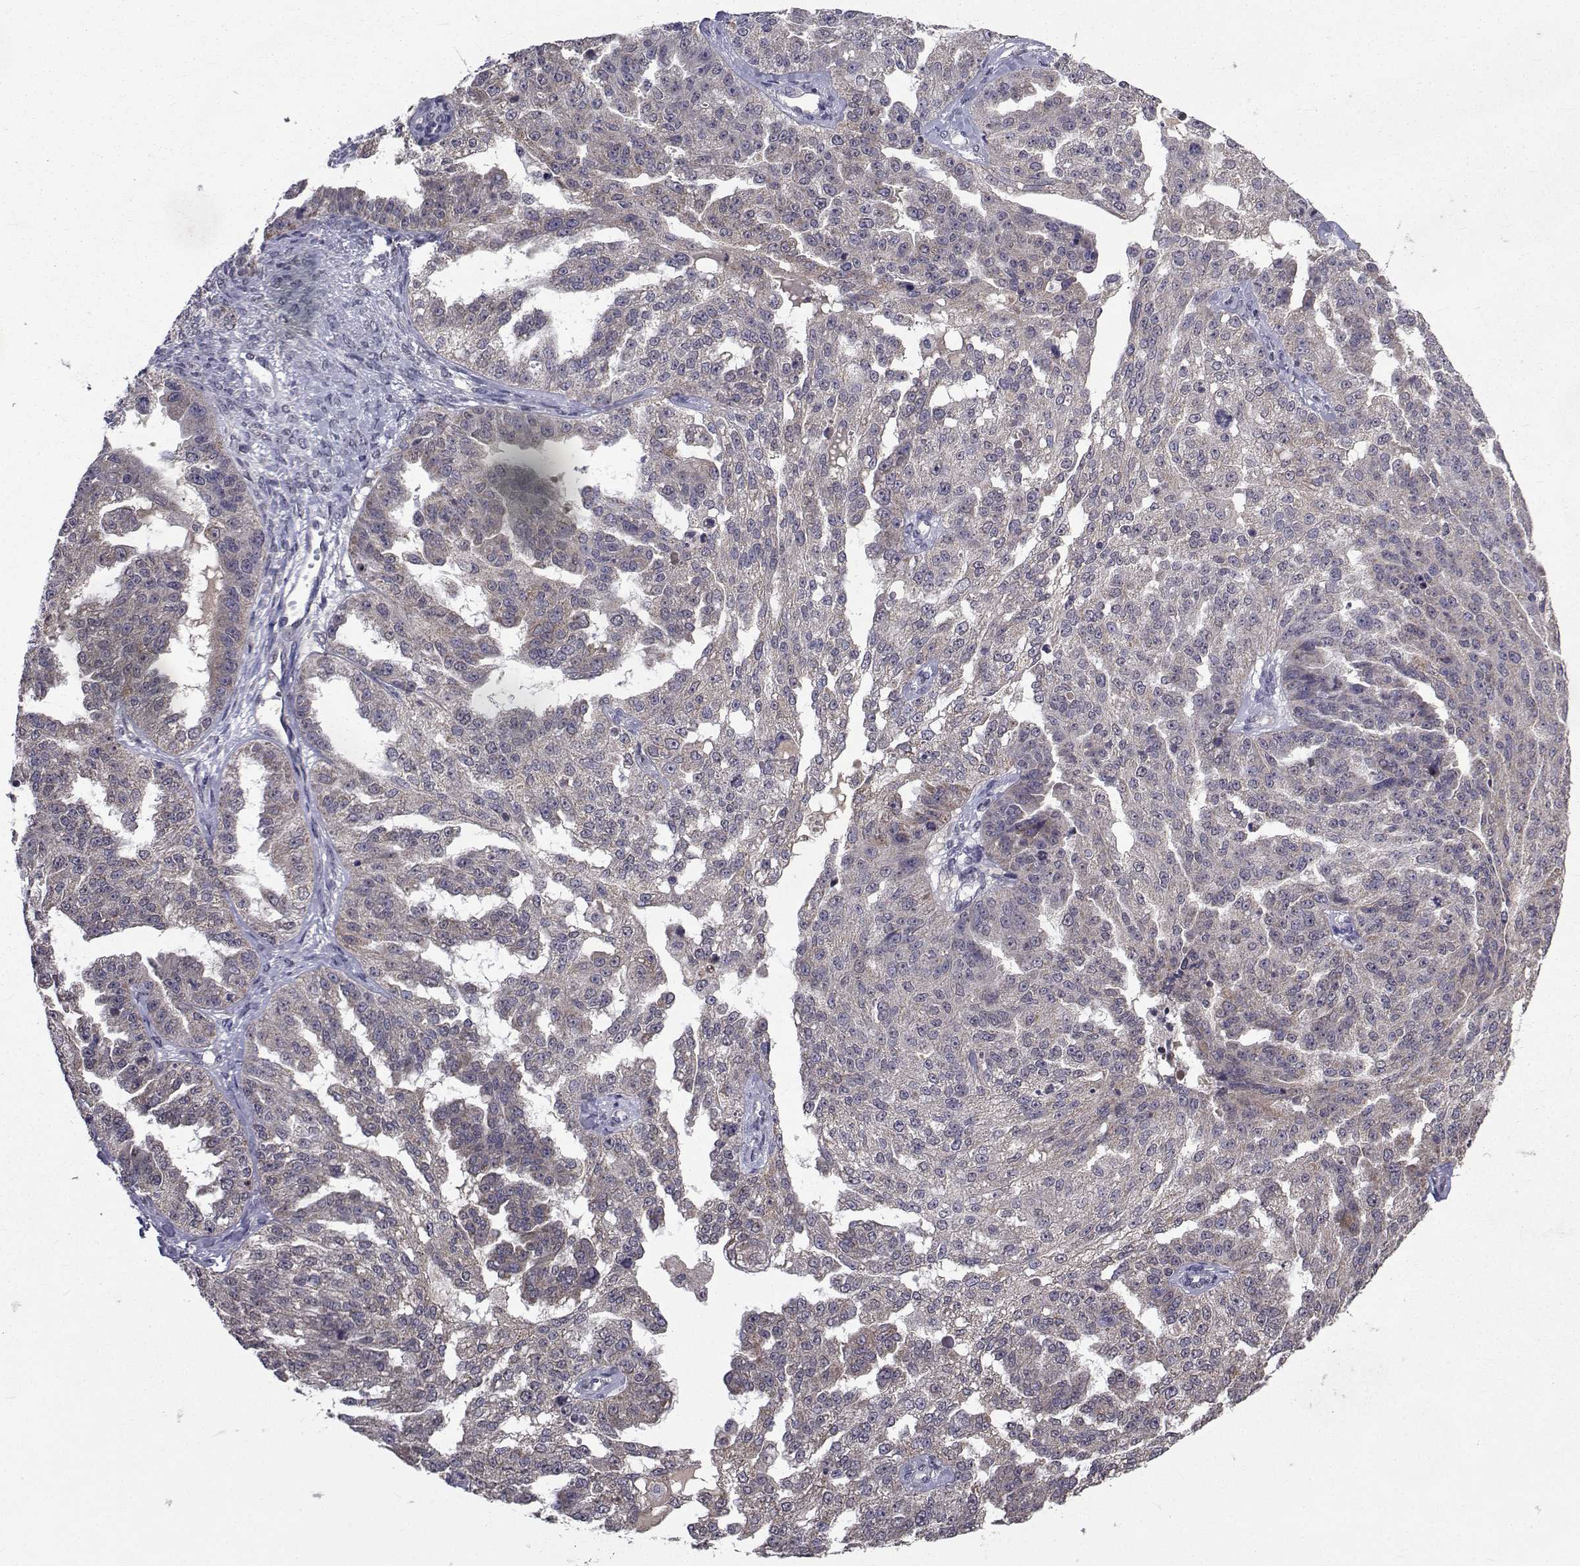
{"staining": {"intensity": "weak", "quantity": "<25%", "location": "cytoplasmic/membranous"}, "tissue": "ovarian cancer", "cell_type": "Tumor cells", "image_type": "cancer", "snomed": [{"axis": "morphology", "description": "Cystadenocarcinoma, serous, NOS"}, {"axis": "topography", "description": "Ovary"}], "caption": "This is an IHC micrograph of human ovarian cancer (serous cystadenocarcinoma). There is no positivity in tumor cells.", "gene": "CYP2S1", "patient": {"sex": "female", "age": 58}}